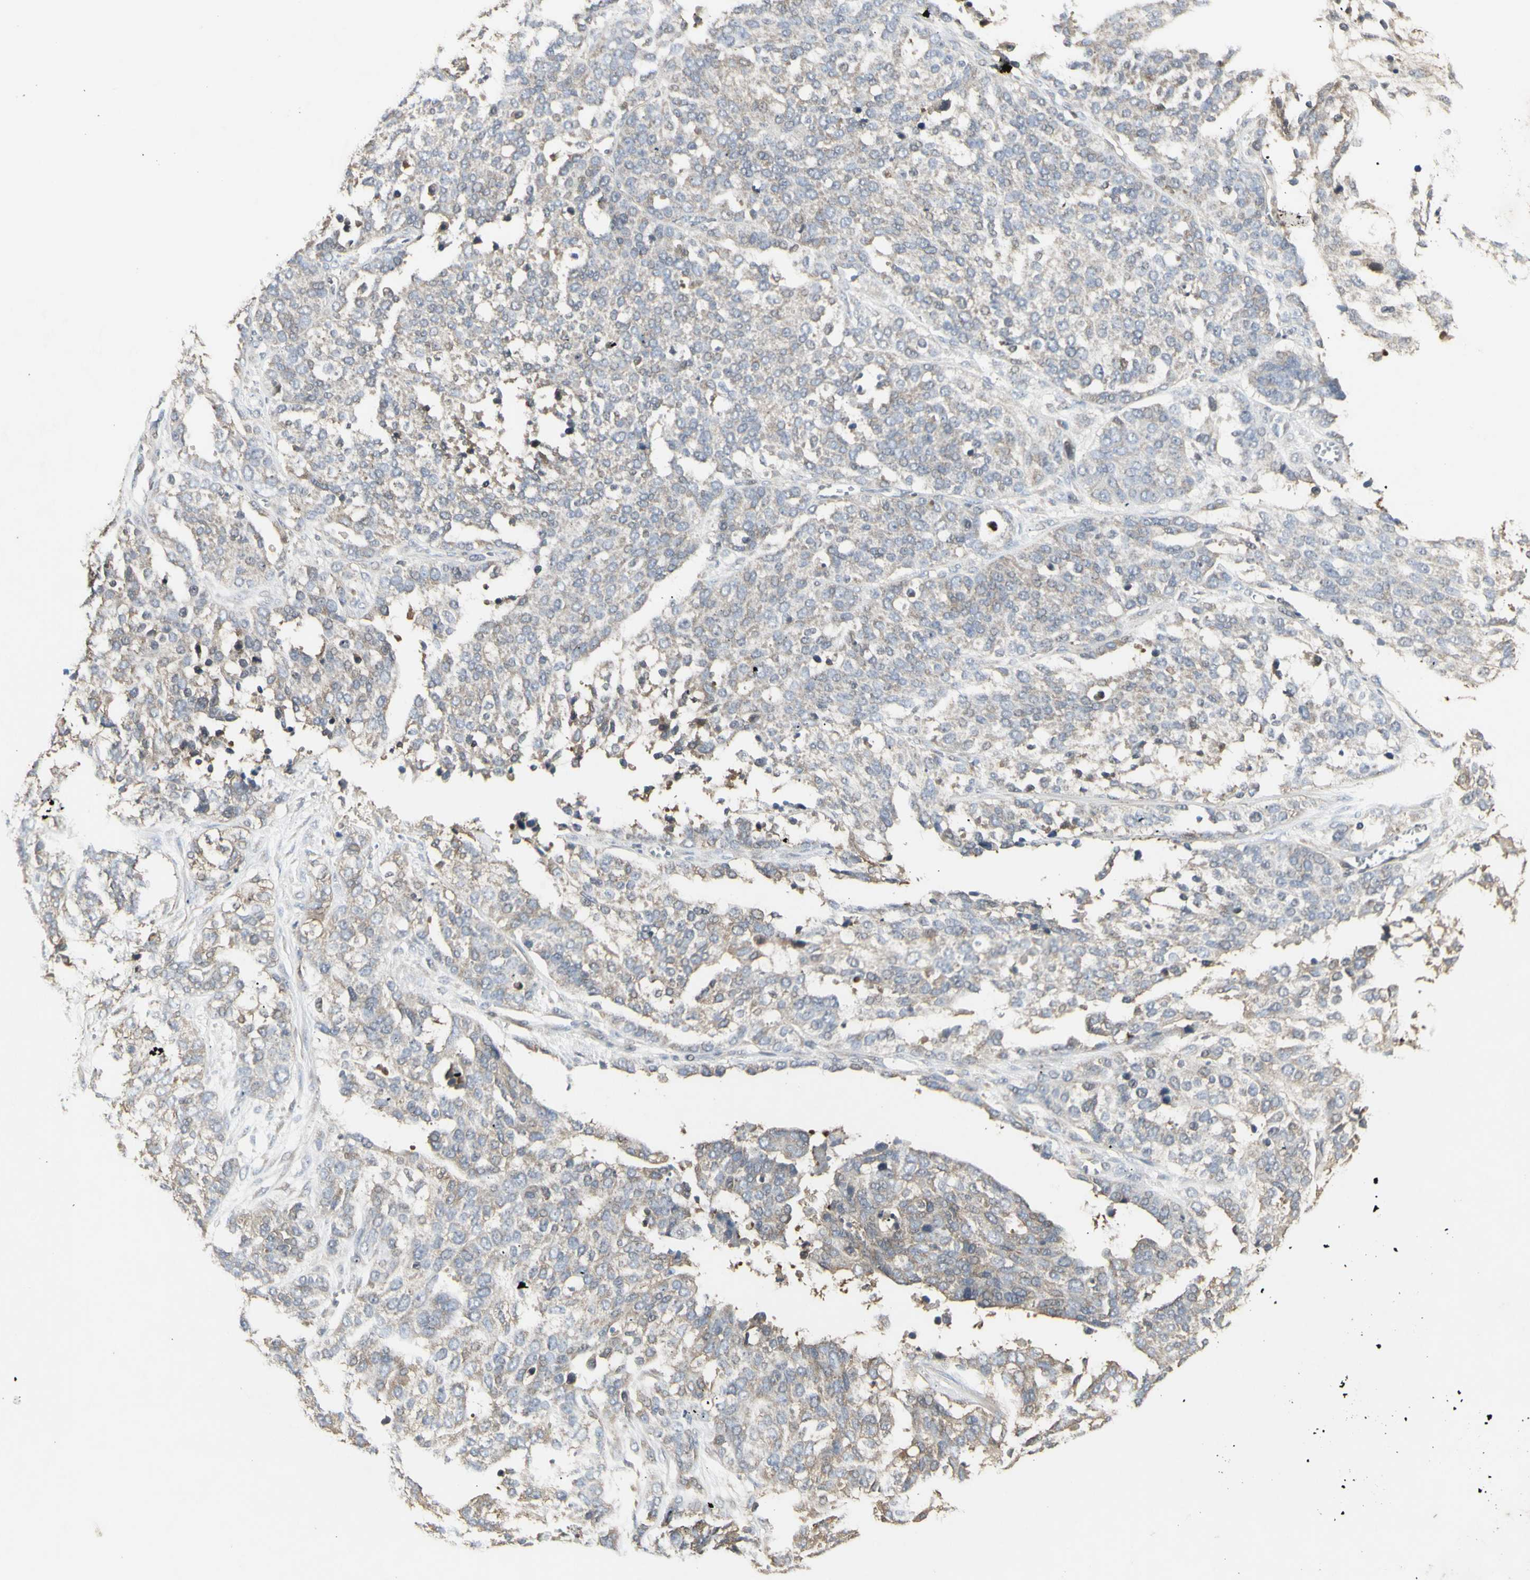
{"staining": {"intensity": "weak", "quantity": ">75%", "location": "cytoplasmic/membranous,nuclear"}, "tissue": "ovarian cancer", "cell_type": "Tumor cells", "image_type": "cancer", "snomed": [{"axis": "morphology", "description": "Cystadenocarcinoma, serous, NOS"}, {"axis": "topography", "description": "Ovary"}], "caption": "Immunohistochemistry (IHC) of ovarian cancer (serous cystadenocarcinoma) demonstrates low levels of weak cytoplasmic/membranous and nuclear expression in approximately >75% of tumor cells. (Stains: DAB (3,3'-diaminobenzidine) in brown, nuclei in blue, Microscopy: brightfield microscopy at high magnification).", "gene": "CHURC1-FNTB", "patient": {"sex": "female", "age": 44}}